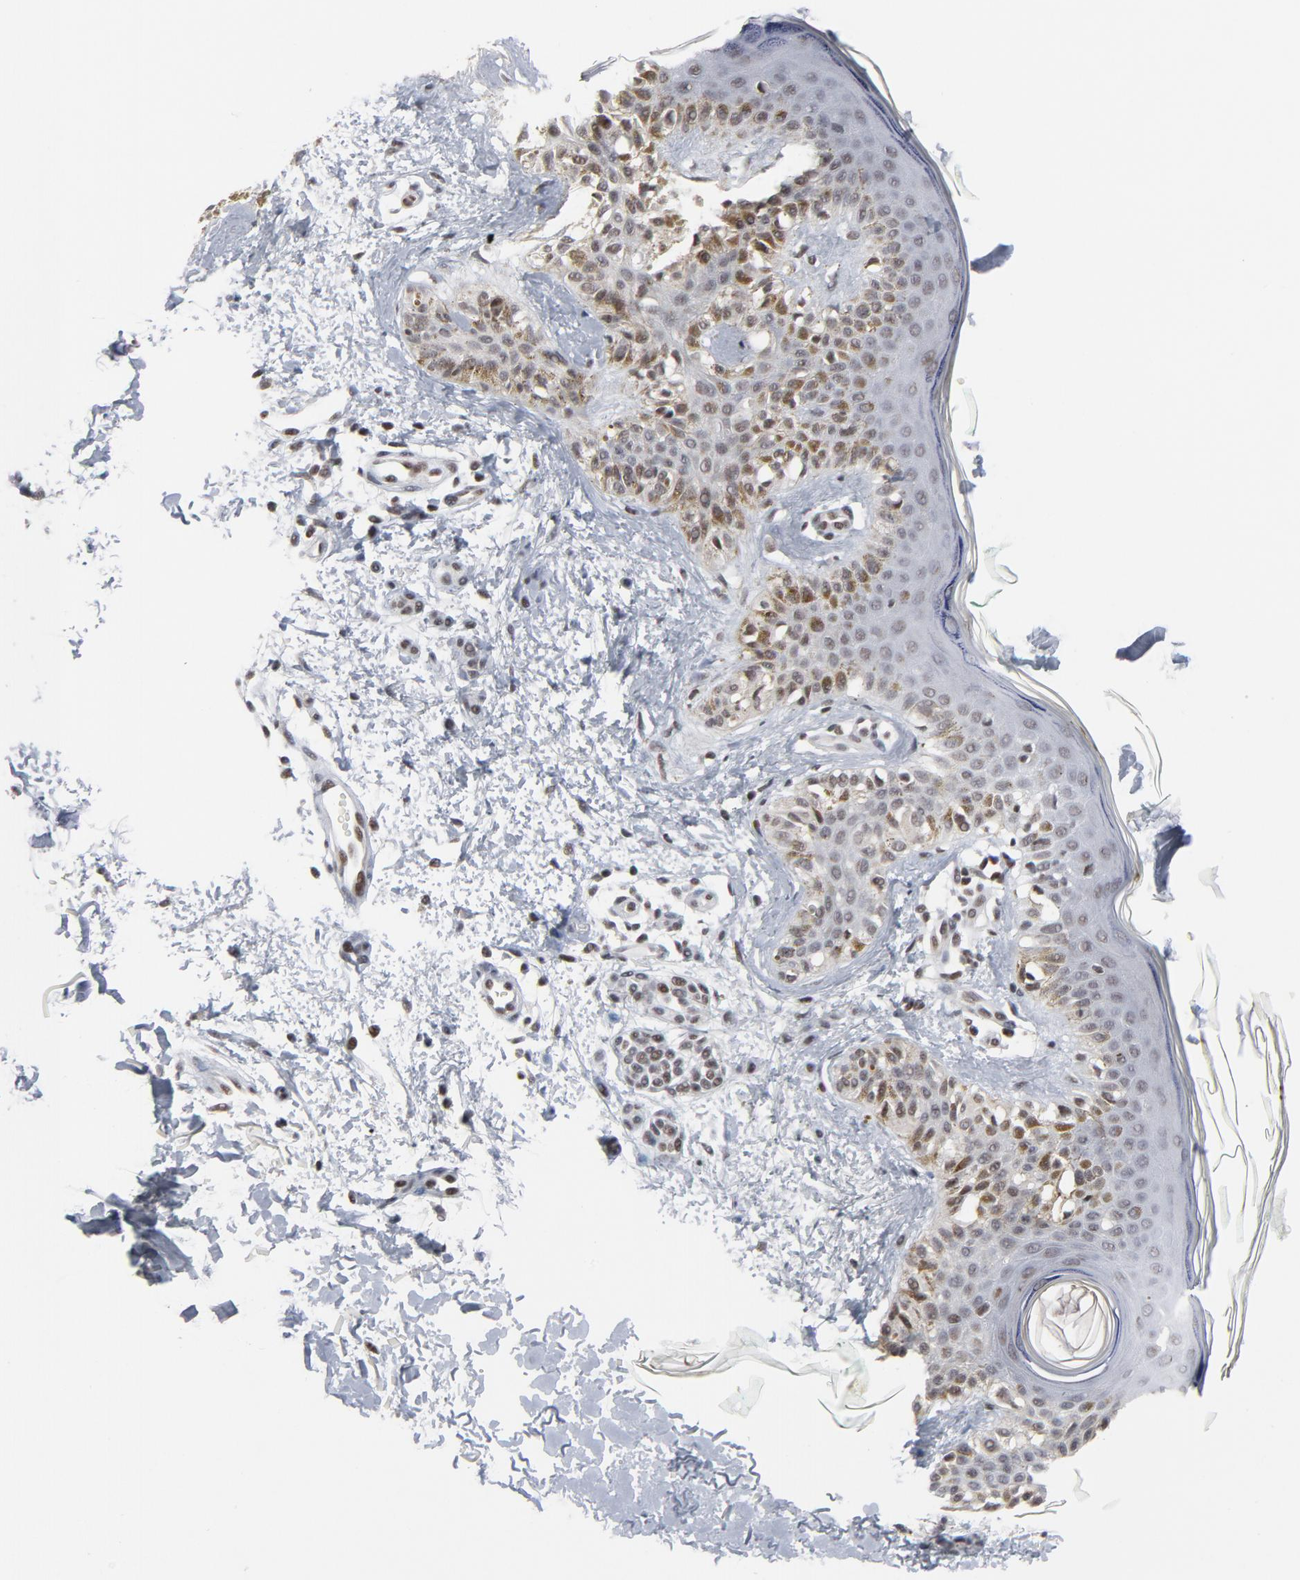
{"staining": {"intensity": "weak", "quantity": ">75%", "location": "nuclear"}, "tissue": "melanoma", "cell_type": "Tumor cells", "image_type": "cancer", "snomed": [{"axis": "morphology", "description": "Normal tissue, NOS"}, {"axis": "morphology", "description": "Malignant melanoma, NOS"}, {"axis": "topography", "description": "Skin"}], "caption": "Approximately >75% of tumor cells in human melanoma display weak nuclear protein expression as visualized by brown immunohistochemical staining.", "gene": "GABPA", "patient": {"sex": "male", "age": 83}}